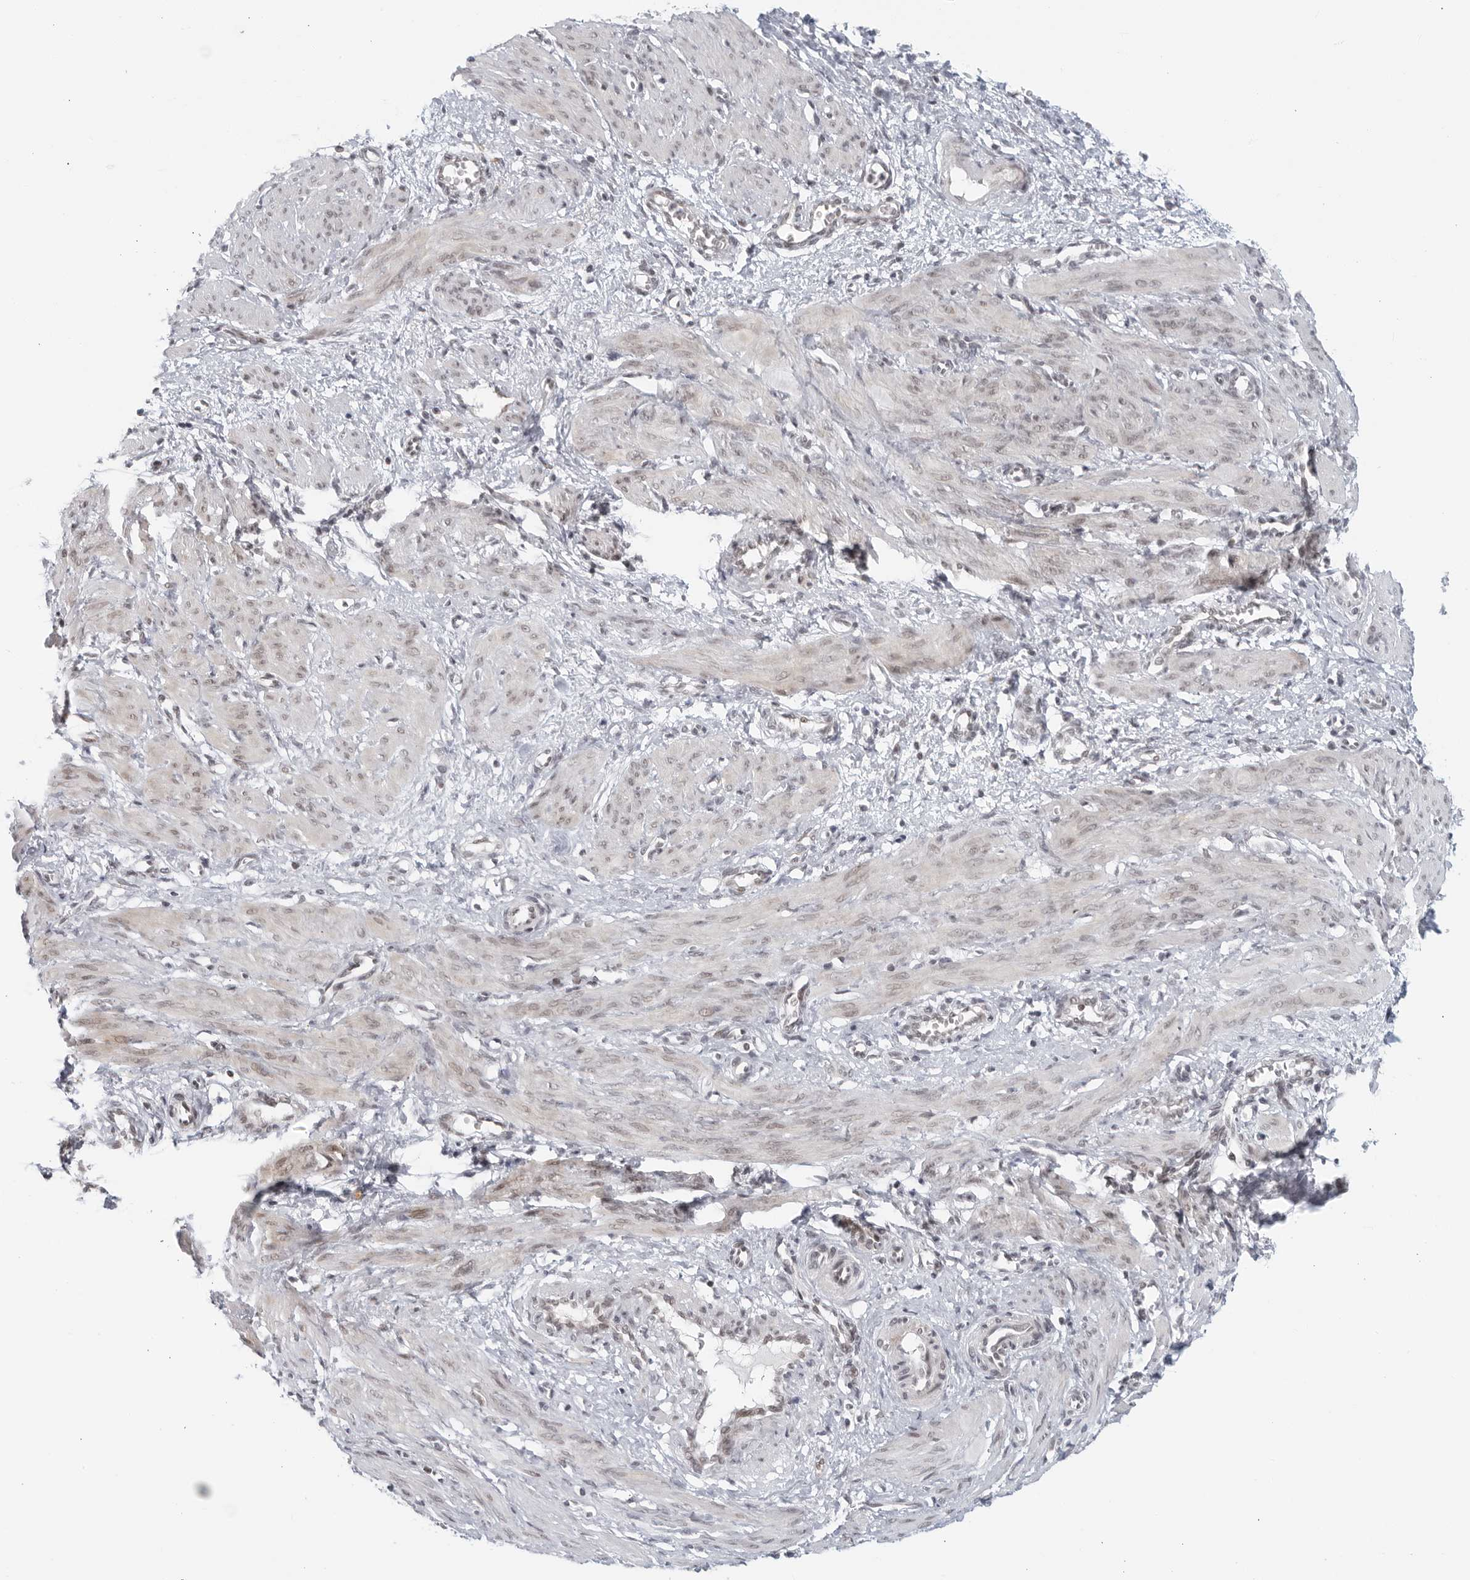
{"staining": {"intensity": "moderate", "quantity": "<25%", "location": "cytoplasmic/membranous,nuclear"}, "tissue": "smooth muscle", "cell_type": "Smooth muscle cells", "image_type": "normal", "snomed": [{"axis": "morphology", "description": "Normal tissue, NOS"}, {"axis": "topography", "description": "Endometrium"}], "caption": "Immunohistochemistry (IHC) (DAB (3,3'-diaminobenzidine)) staining of benign human smooth muscle reveals moderate cytoplasmic/membranous,nuclear protein staining in about <25% of smooth muscle cells. Nuclei are stained in blue.", "gene": "RAB11FIP3", "patient": {"sex": "female", "age": 33}}